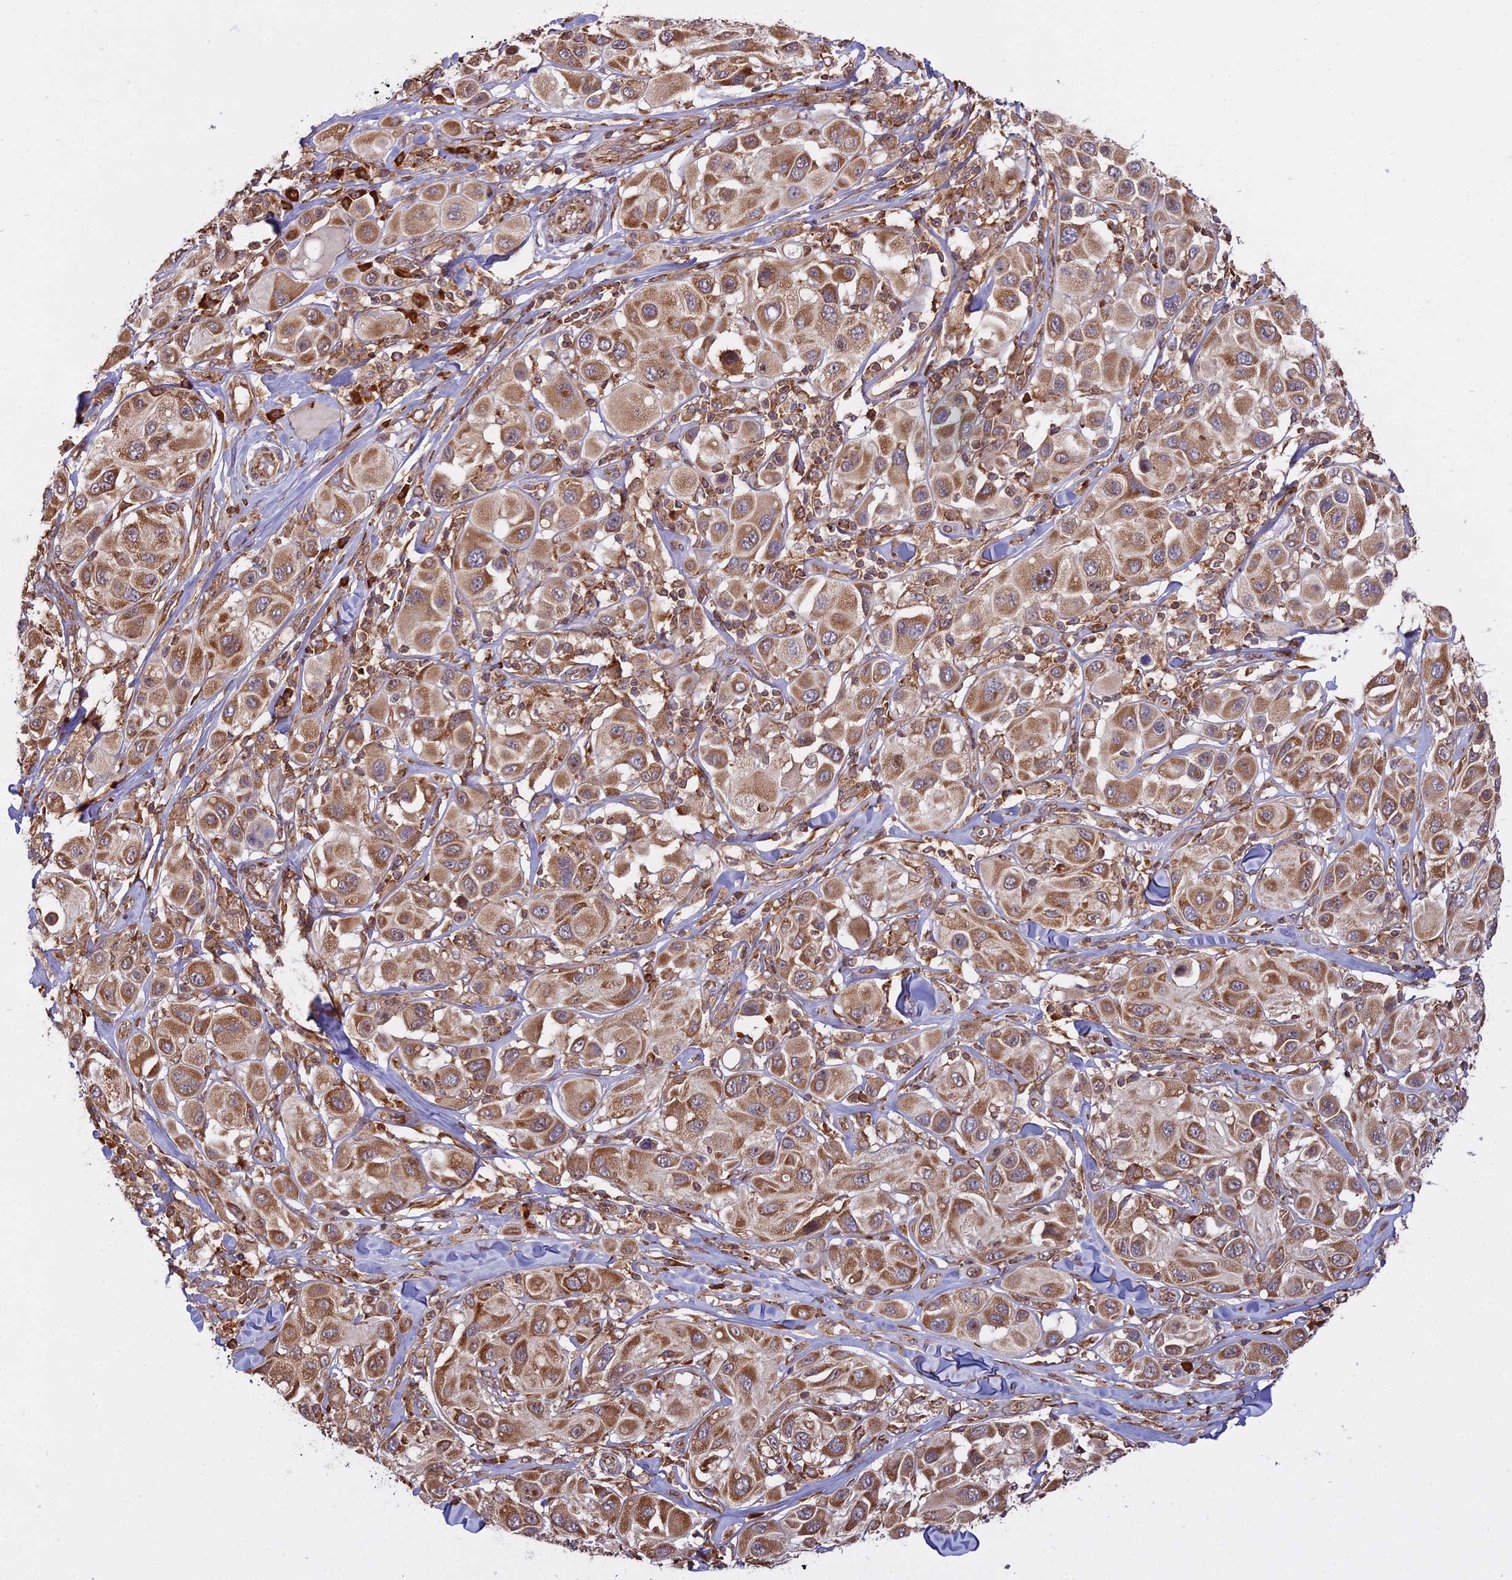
{"staining": {"intensity": "moderate", "quantity": ">75%", "location": "cytoplasmic/membranous"}, "tissue": "melanoma", "cell_type": "Tumor cells", "image_type": "cancer", "snomed": [{"axis": "morphology", "description": "Malignant melanoma, Metastatic site"}, {"axis": "topography", "description": "Skin"}], "caption": "An immunohistochemistry micrograph of tumor tissue is shown. Protein staining in brown shows moderate cytoplasmic/membranous positivity in melanoma within tumor cells.", "gene": "RPL26", "patient": {"sex": "male", "age": 41}}